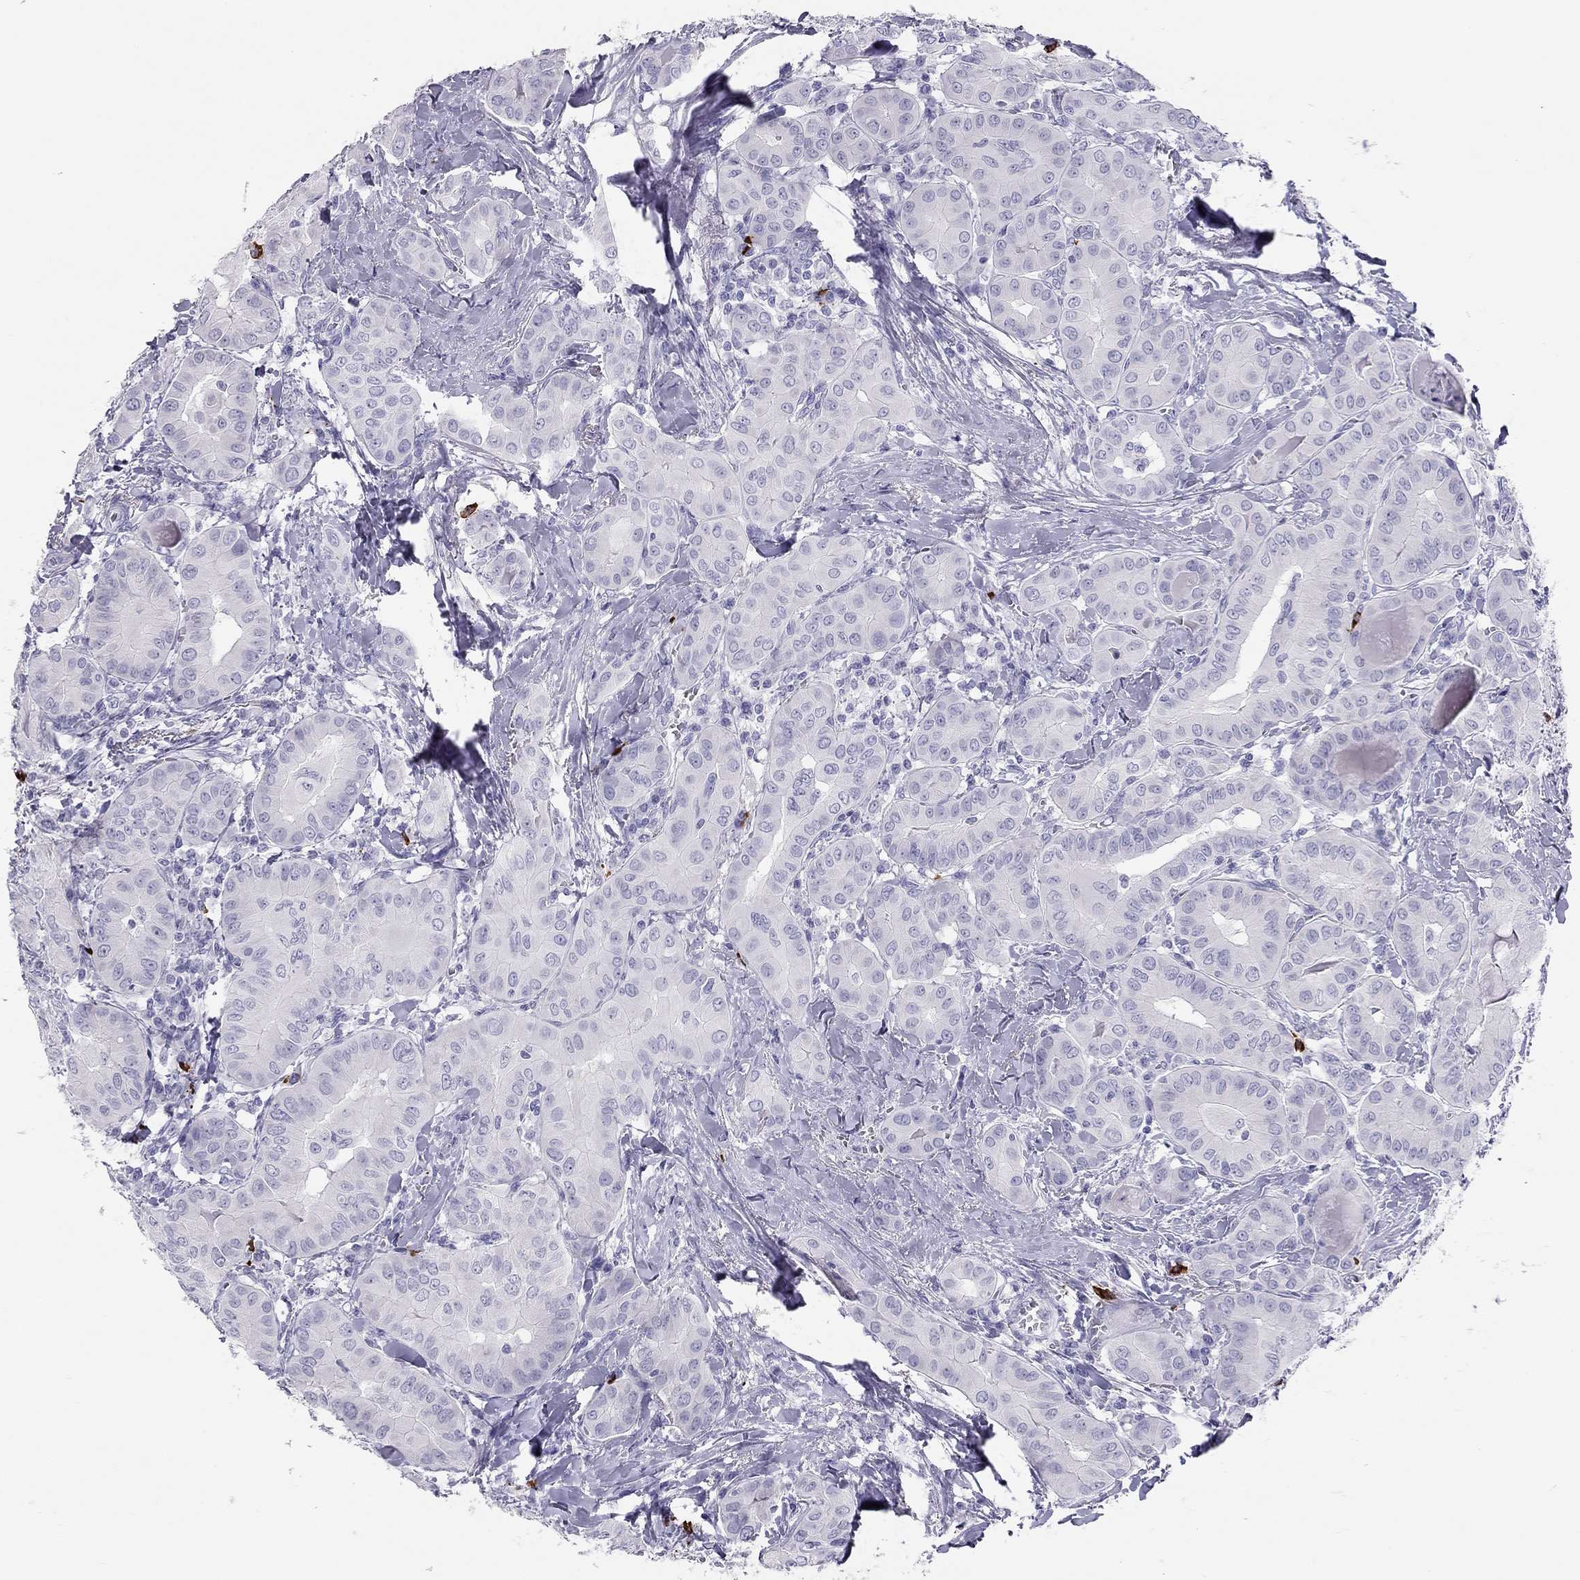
{"staining": {"intensity": "negative", "quantity": "none", "location": "none"}, "tissue": "thyroid cancer", "cell_type": "Tumor cells", "image_type": "cancer", "snomed": [{"axis": "morphology", "description": "Papillary adenocarcinoma, NOS"}, {"axis": "topography", "description": "Thyroid gland"}], "caption": "This is an immunohistochemistry photomicrograph of human thyroid papillary adenocarcinoma. There is no staining in tumor cells.", "gene": "KLRG1", "patient": {"sex": "female", "age": 37}}